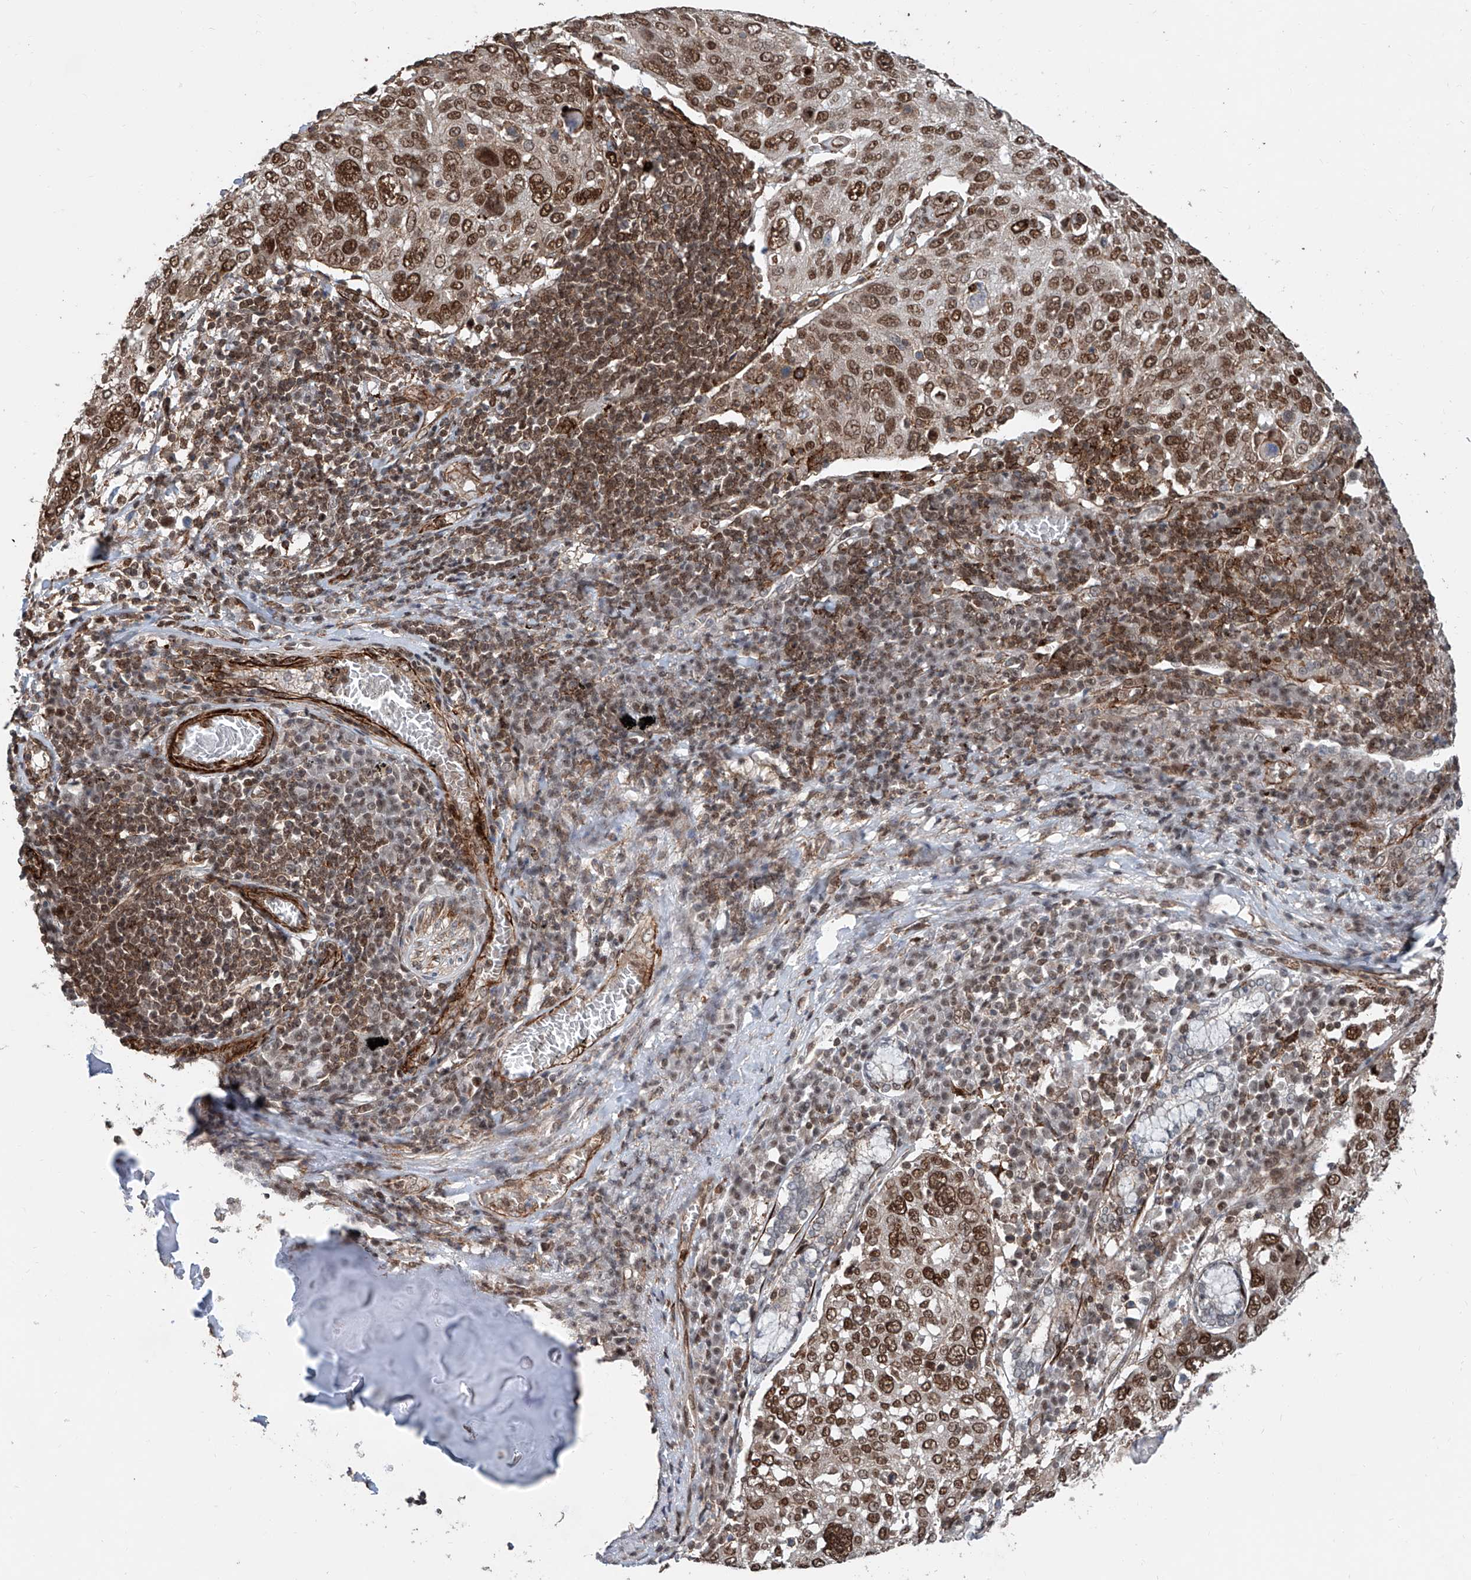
{"staining": {"intensity": "moderate", "quantity": ">75%", "location": "nuclear"}, "tissue": "lung cancer", "cell_type": "Tumor cells", "image_type": "cancer", "snomed": [{"axis": "morphology", "description": "Squamous cell carcinoma, NOS"}, {"axis": "topography", "description": "Lung"}], "caption": "Immunohistochemical staining of lung cancer (squamous cell carcinoma) shows moderate nuclear protein expression in approximately >75% of tumor cells.", "gene": "SDE2", "patient": {"sex": "male", "age": 65}}